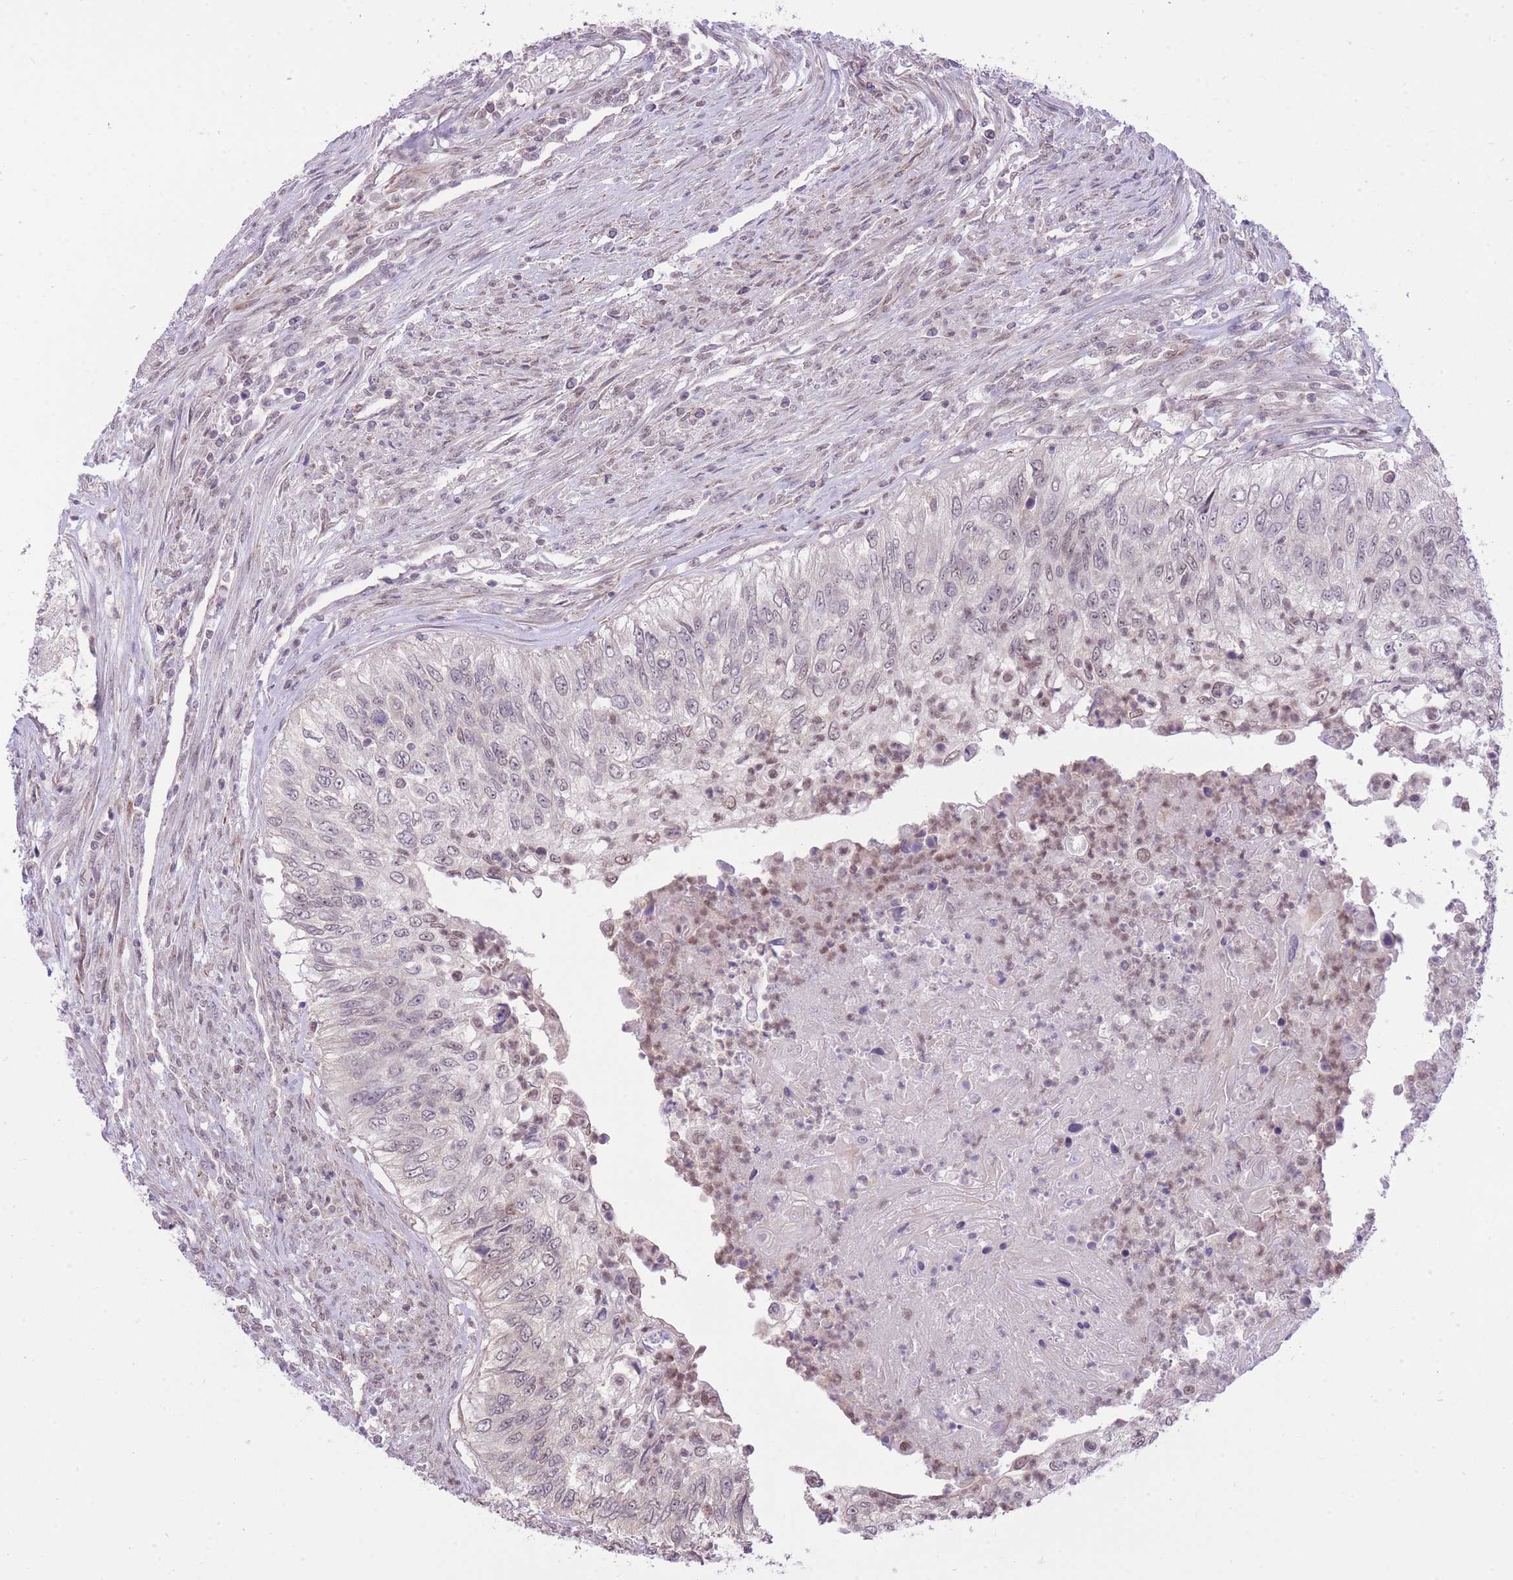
{"staining": {"intensity": "weak", "quantity": "<25%", "location": "nuclear"}, "tissue": "urothelial cancer", "cell_type": "Tumor cells", "image_type": "cancer", "snomed": [{"axis": "morphology", "description": "Urothelial carcinoma, High grade"}, {"axis": "topography", "description": "Urinary bladder"}], "caption": "Photomicrograph shows no significant protein positivity in tumor cells of urothelial cancer. (Stains: DAB (3,3'-diaminobenzidine) IHC with hematoxylin counter stain, Microscopy: brightfield microscopy at high magnification).", "gene": "ELL", "patient": {"sex": "female", "age": 60}}